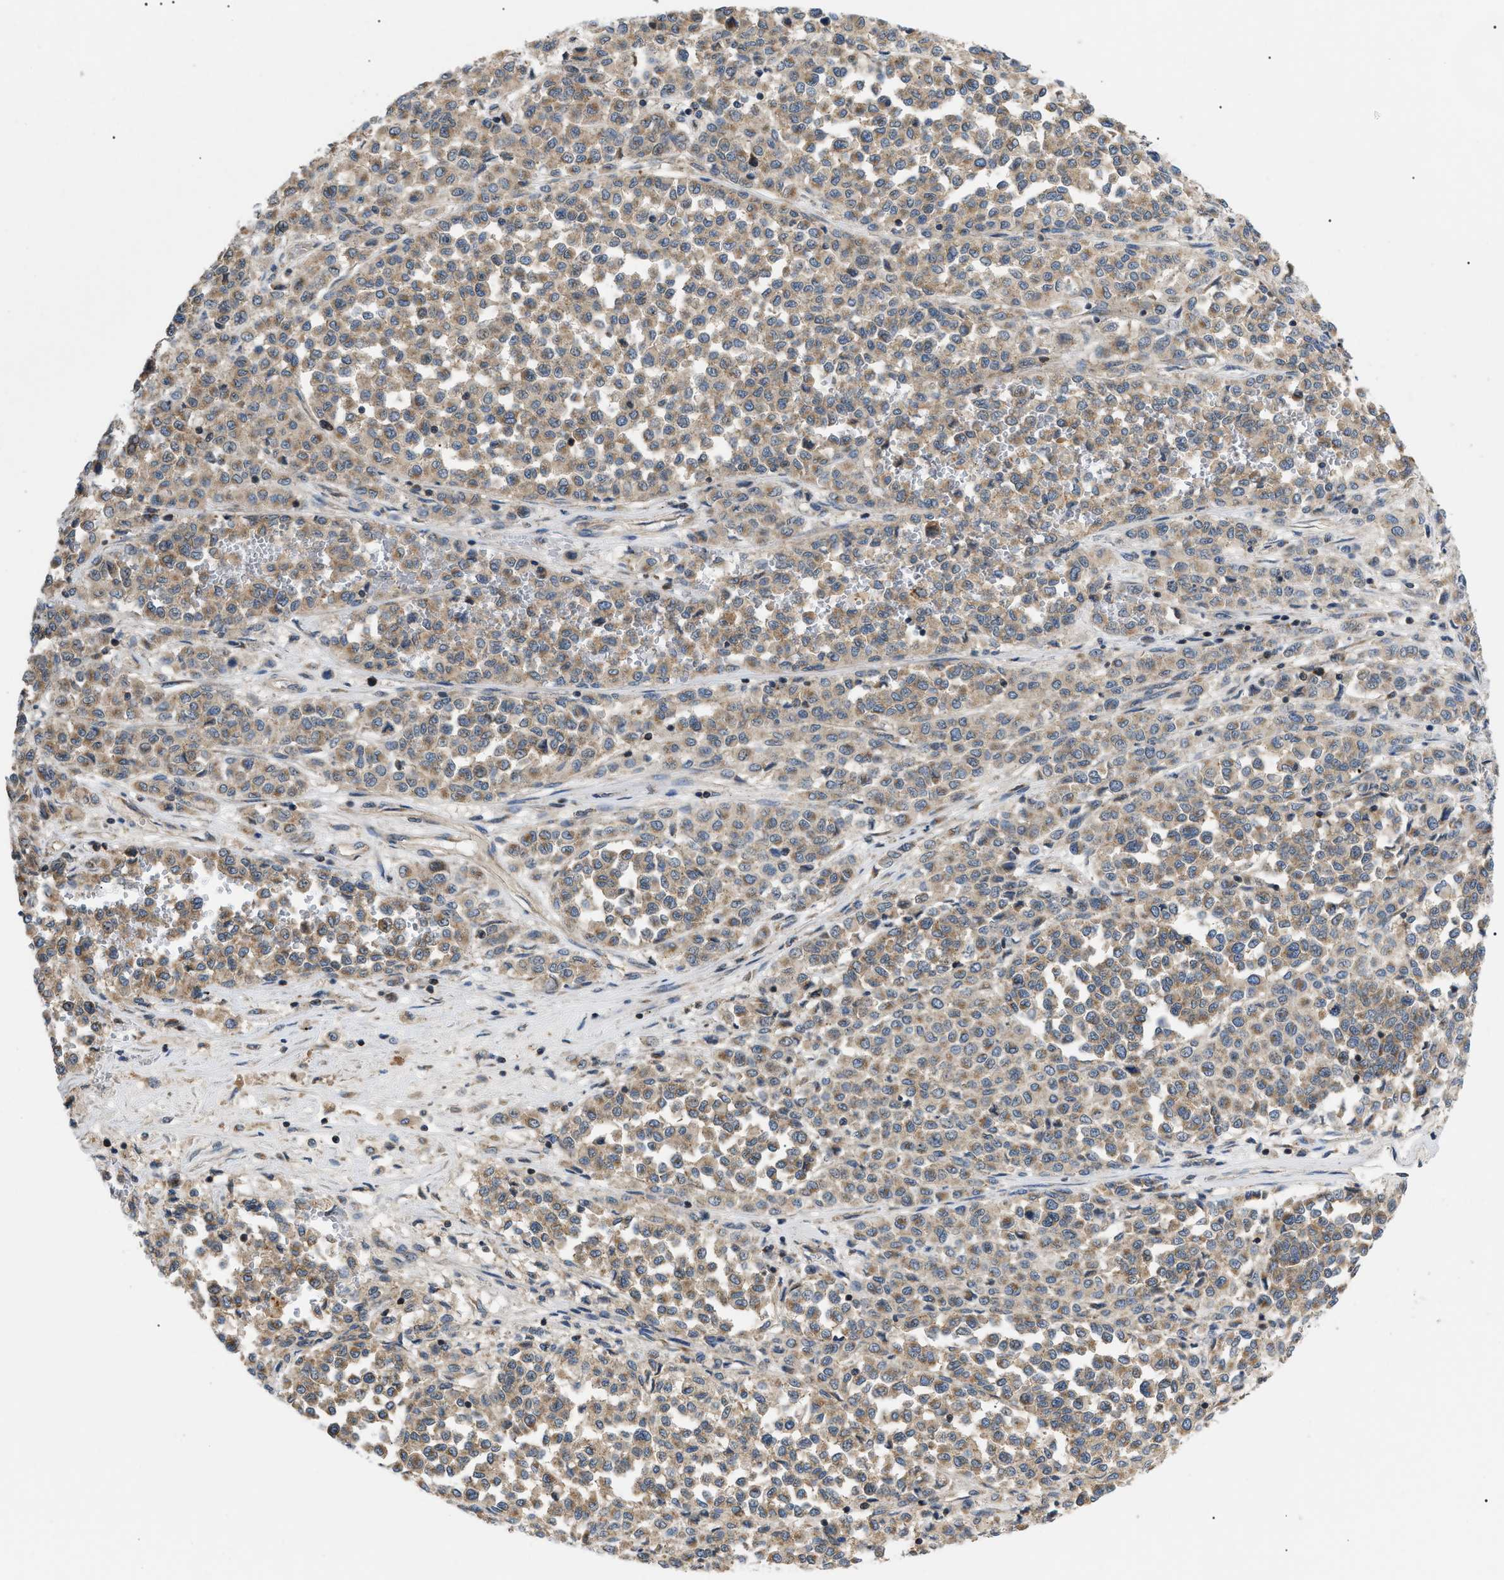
{"staining": {"intensity": "weak", "quantity": ">75%", "location": "cytoplasmic/membranous"}, "tissue": "melanoma", "cell_type": "Tumor cells", "image_type": "cancer", "snomed": [{"axis": "morphology", "description": "Malignant melanoma, Metastatic site"}, {"axis": "topography", "description": "Pancreas"}], "caption": "Immunohistochemical staining of melanoma exhibits weak cytoplasmic/membranous protein positivity in about >75% of tumor cells.", "gene": "ZBTB11", "patient": {"sex": "female", "age": 30}}